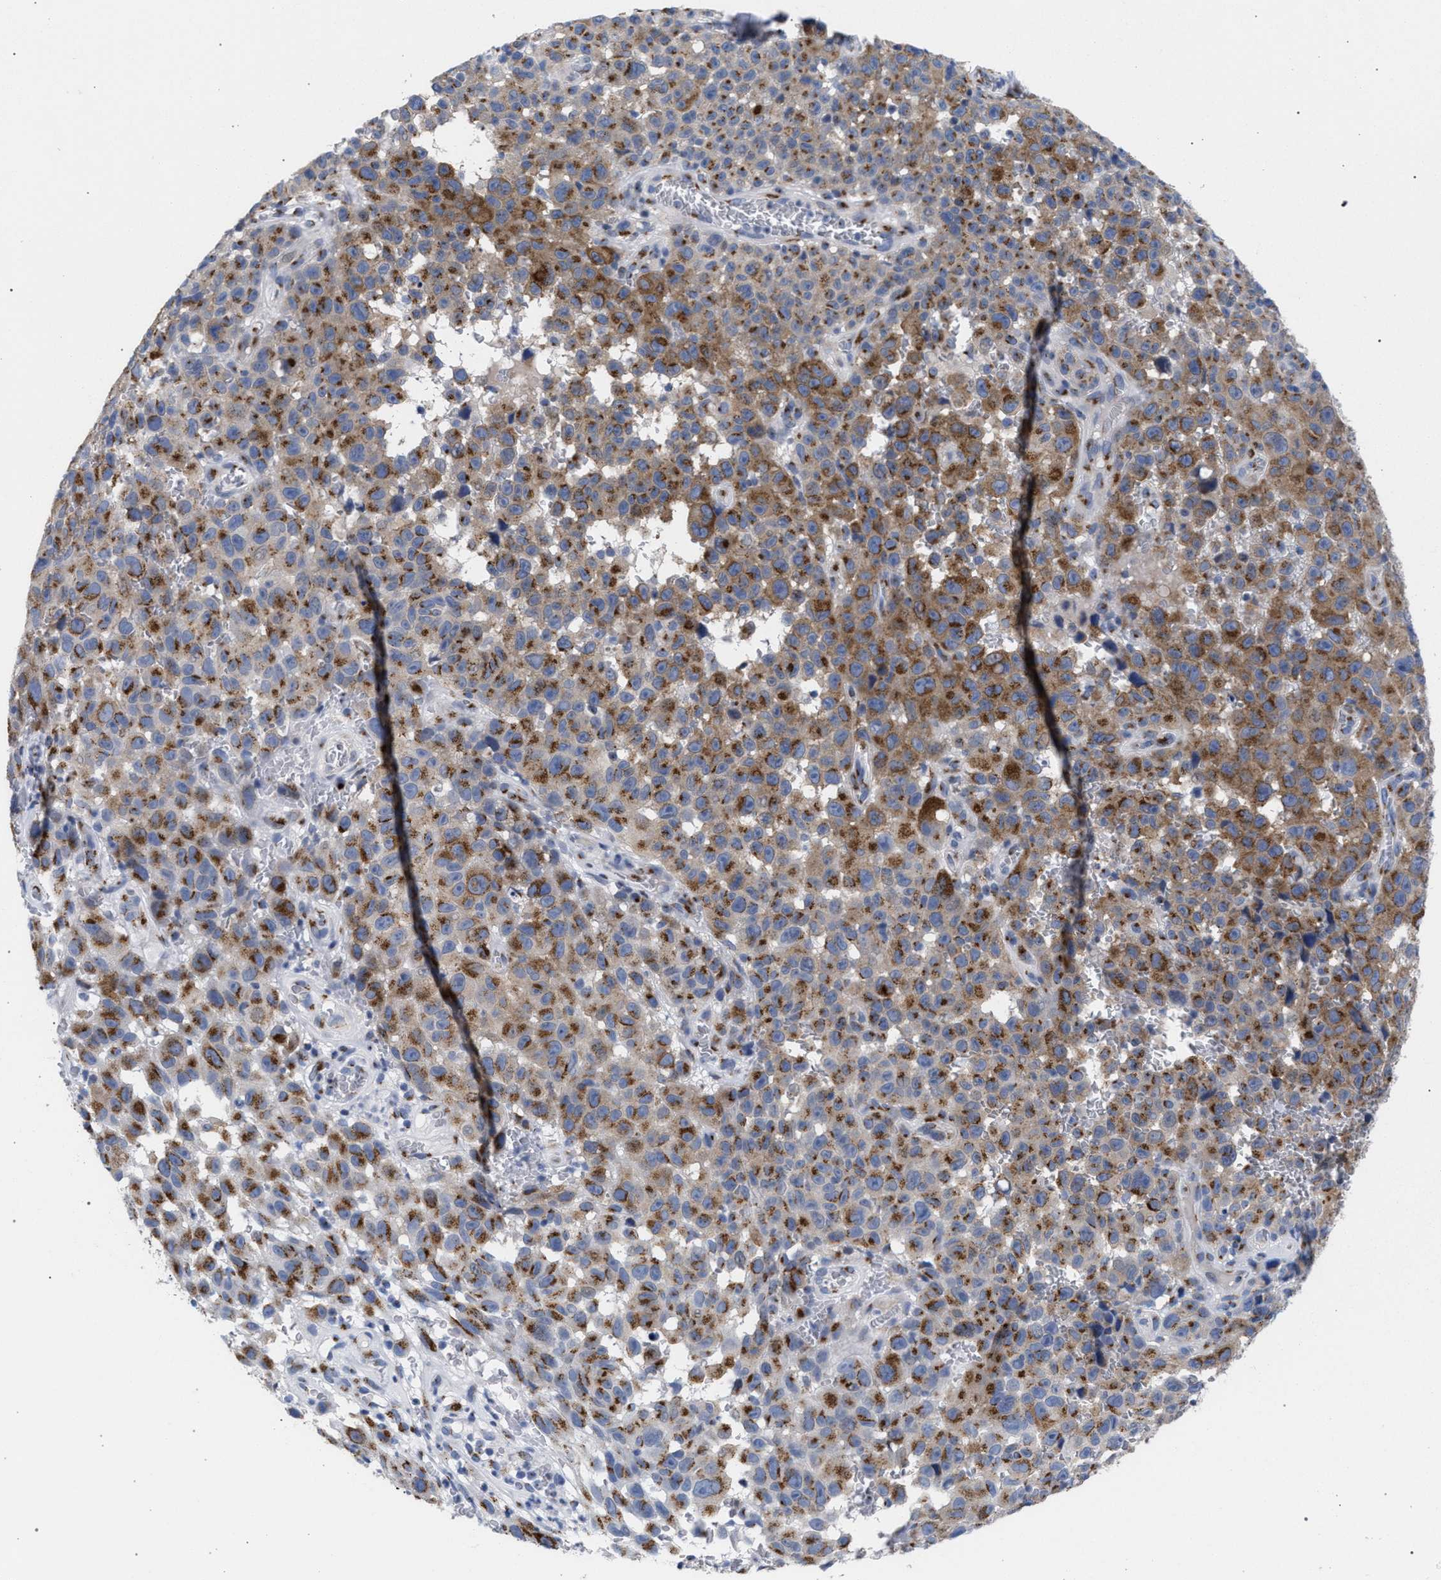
{"staining": {"intensity": "moderate", "quantity": ">75%", "location": "cytoplasmic/membranous"}, "tissue": "melanoma", "cell_type": "Tumor cells", "image_type": "cancer", "snomed": [{"axis": "morphology", "description": "Malignant melanoma, NOS"}, {"axis": "topography", "description": "Skin"}], "caption": "A medium amount of moderate cytoplasmic/membranous expression is seen in about >75% of tumor cells in malignant melanoma tissue.", "gene": "GOLGA2", "patient": {"sex": "female", "age": 82}}